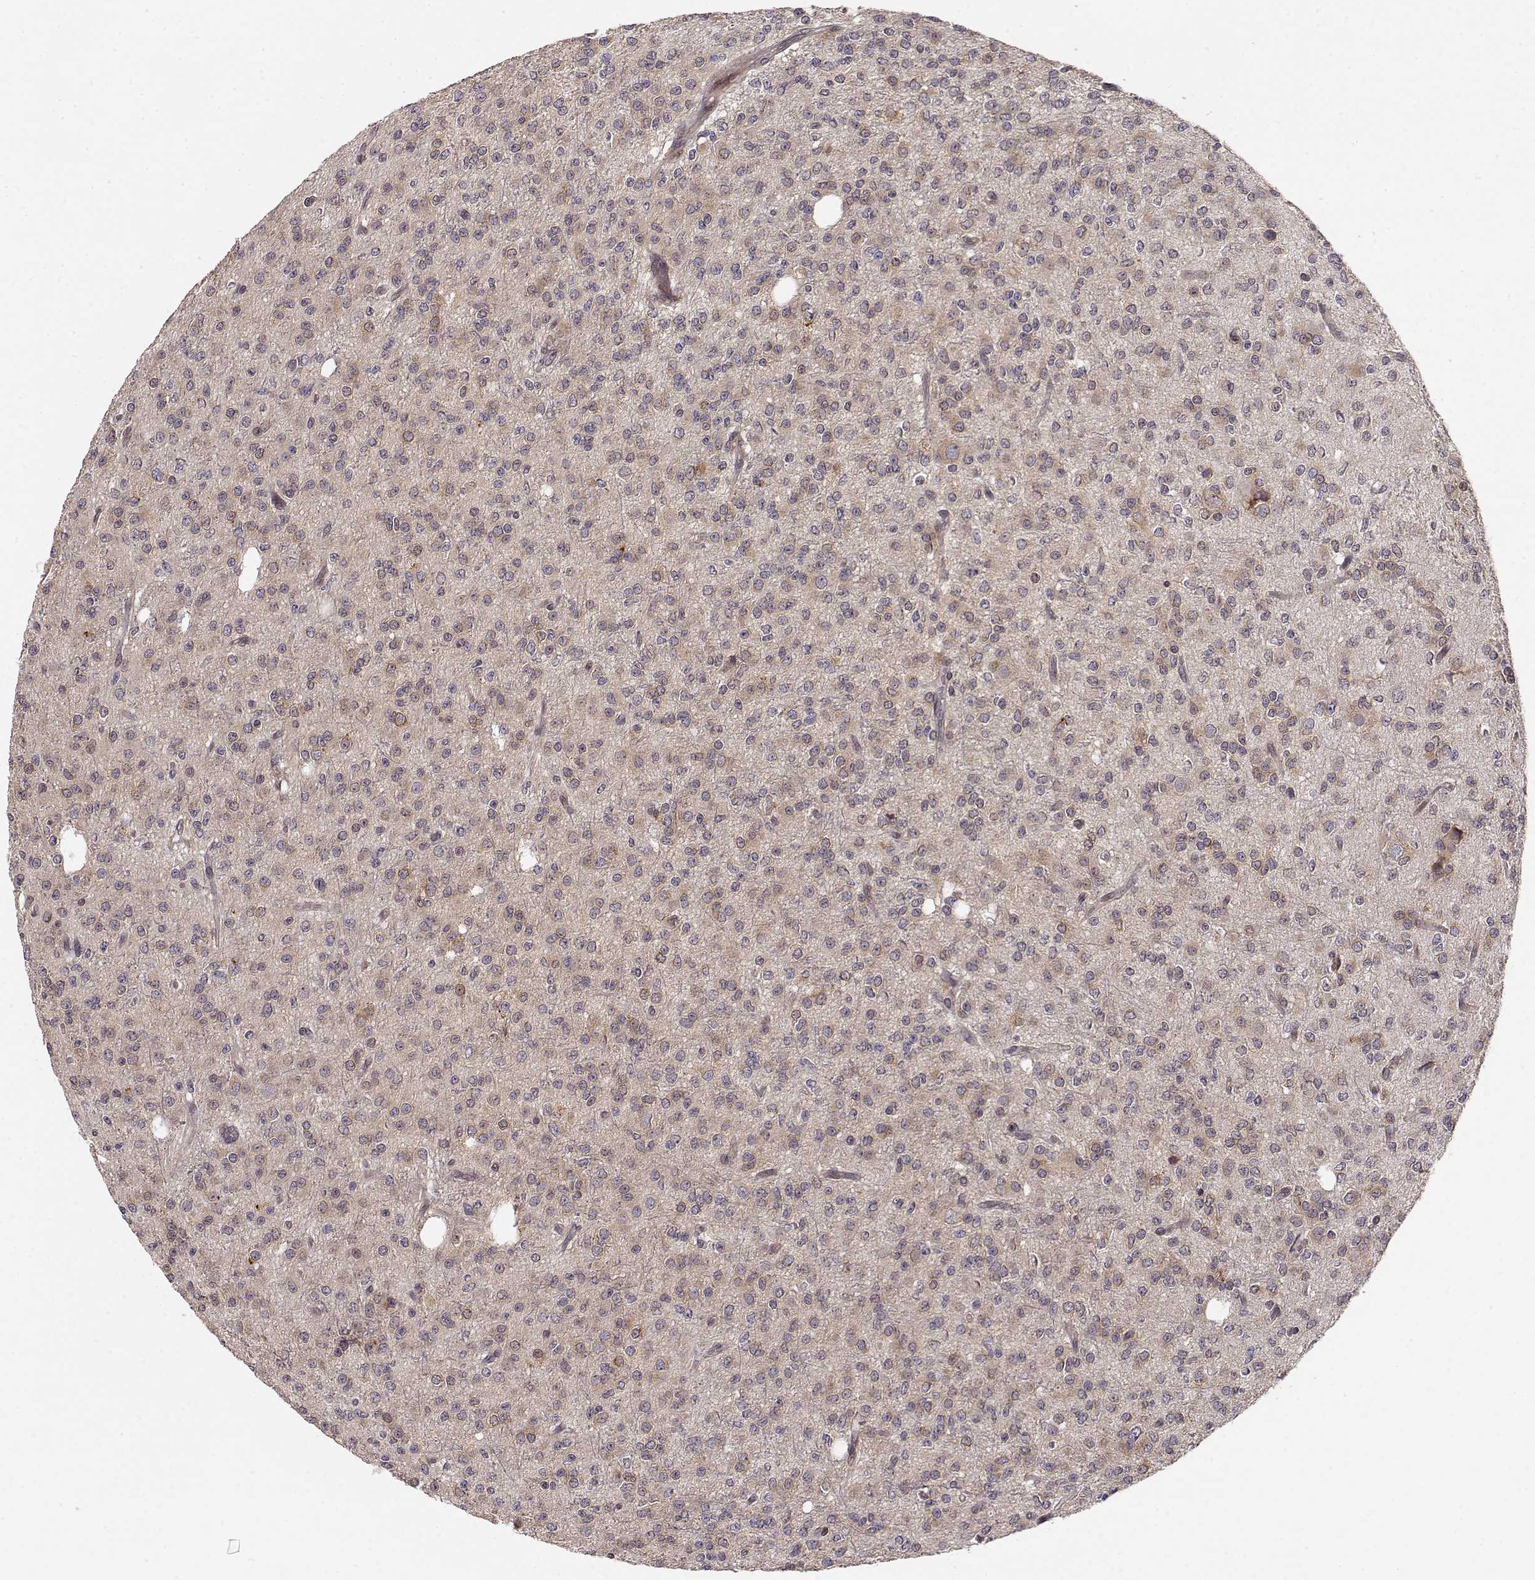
{"staining": {"intensity": "weak", "quantity": "<25%", "location": "cytoplasmic/membranous"}, "tissue": "glioma", "cell_type": "Tumor cells", "image_type": "cancer", "snomed": [{"axis": "morphology", "description": "Glioma, malignant, Low grade"}, {"axis": "topography", "description": "Brain"}], "caption": "Immunohistochemistry (IHC) image of neoplastic tissue: human glioma stained with DAB exhibits no significant protein expression in tumor cells. Nuclei are stained in blue.", "gene": "ERGIC2", "patient": {"sex": "male", "age": 27}}